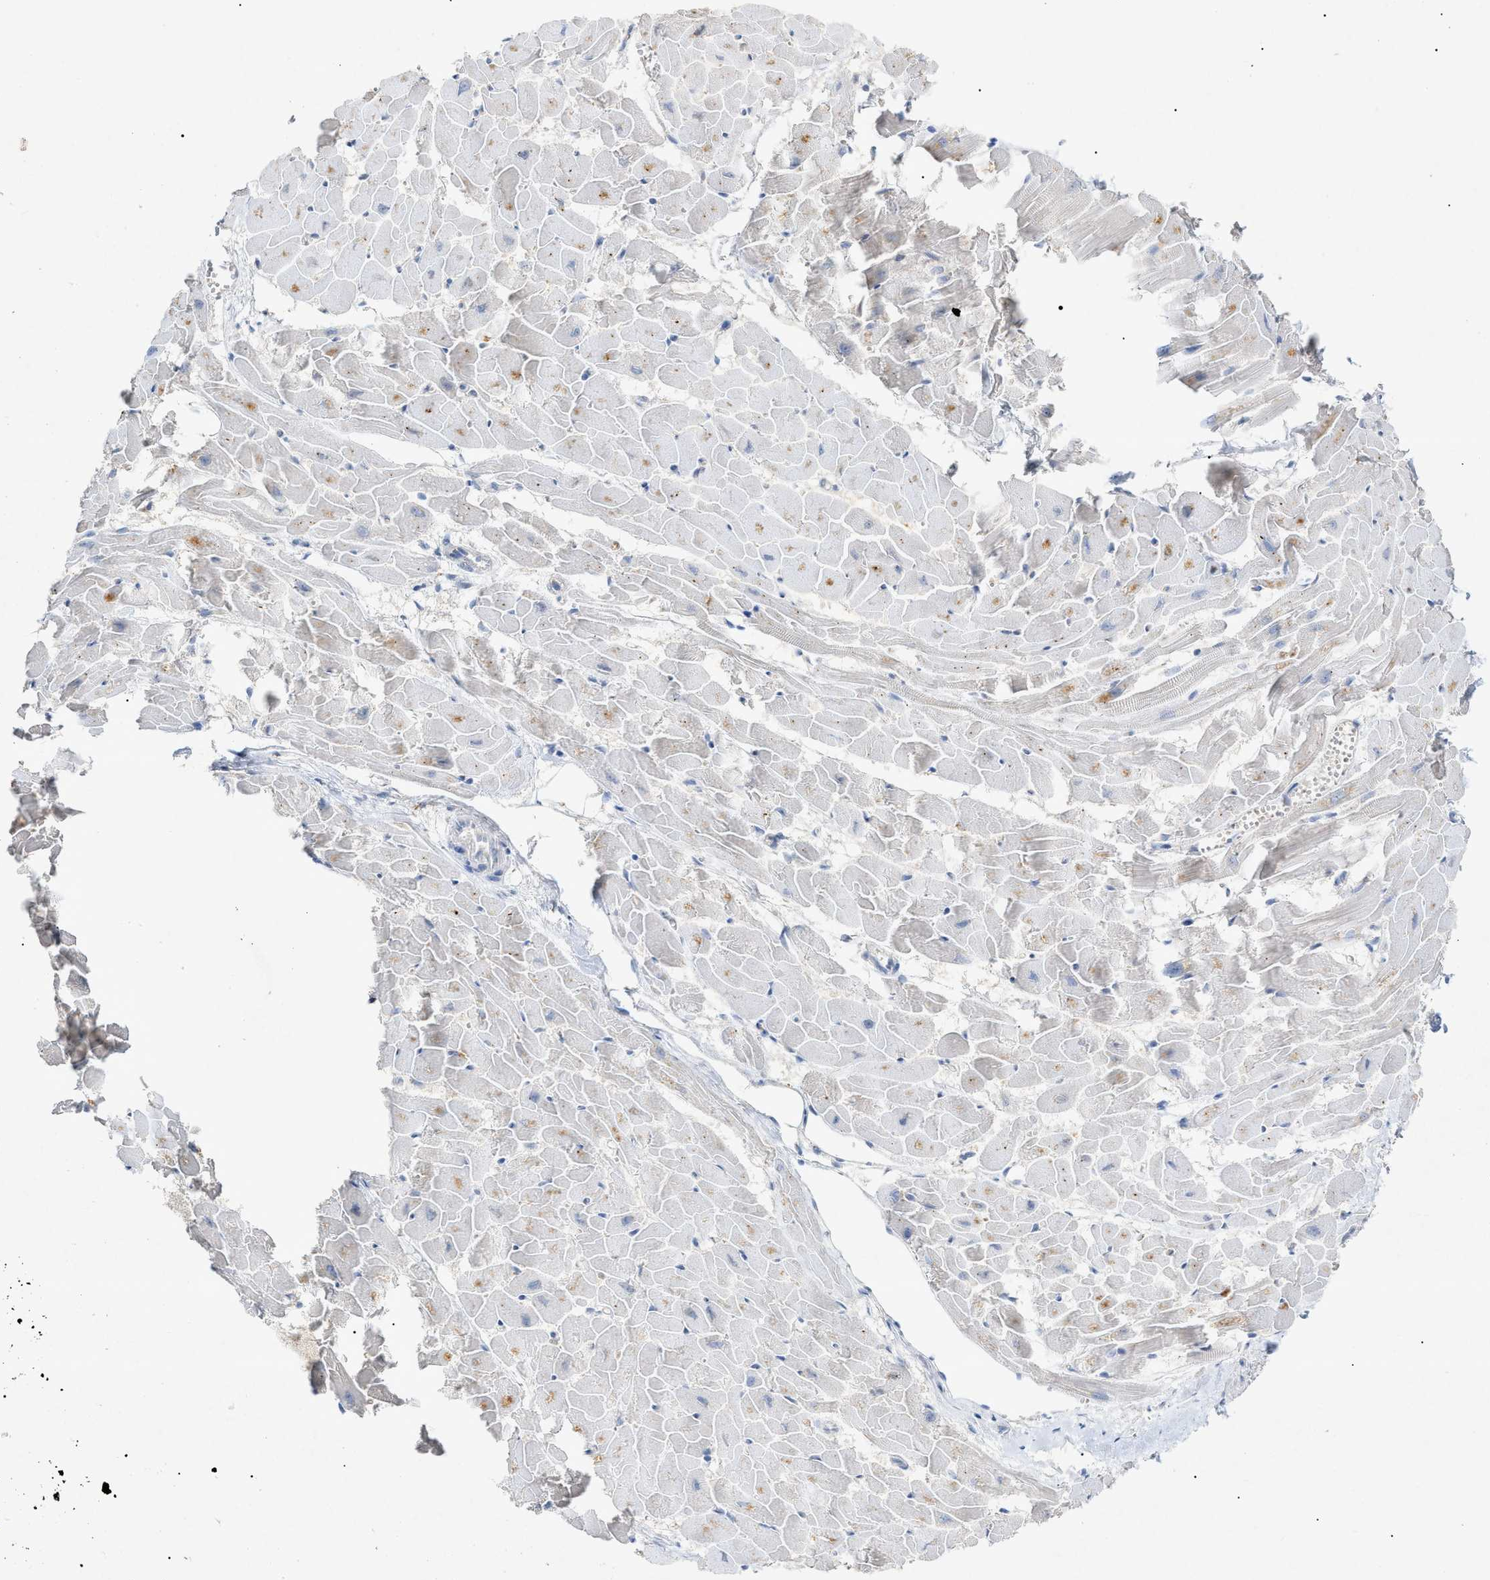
{"staining": {"intensity": "moderate", "quantity": "<25%", "location": "cytoplasmic/membranous"}, "tissue": "heart muscle", "cell_type": "Cardiomyocytes", "image_type": "normal", "snomed": [{"axis": "morphology", "description": "Normal tissue, NOS"}, {"axis": "topography", "description": "Heart"}], "caption": "Heart muscle stained with DAB (3,3'-diaminobenzidine) IHC demonstrates low levels of moderate cytoplasmic/membranous positivity in approximately <25% of cardiomyocytes. Nuclei are stained in blue.", "gene": "SLC25A31", "patient": {"sex": "female", "age": 19}}